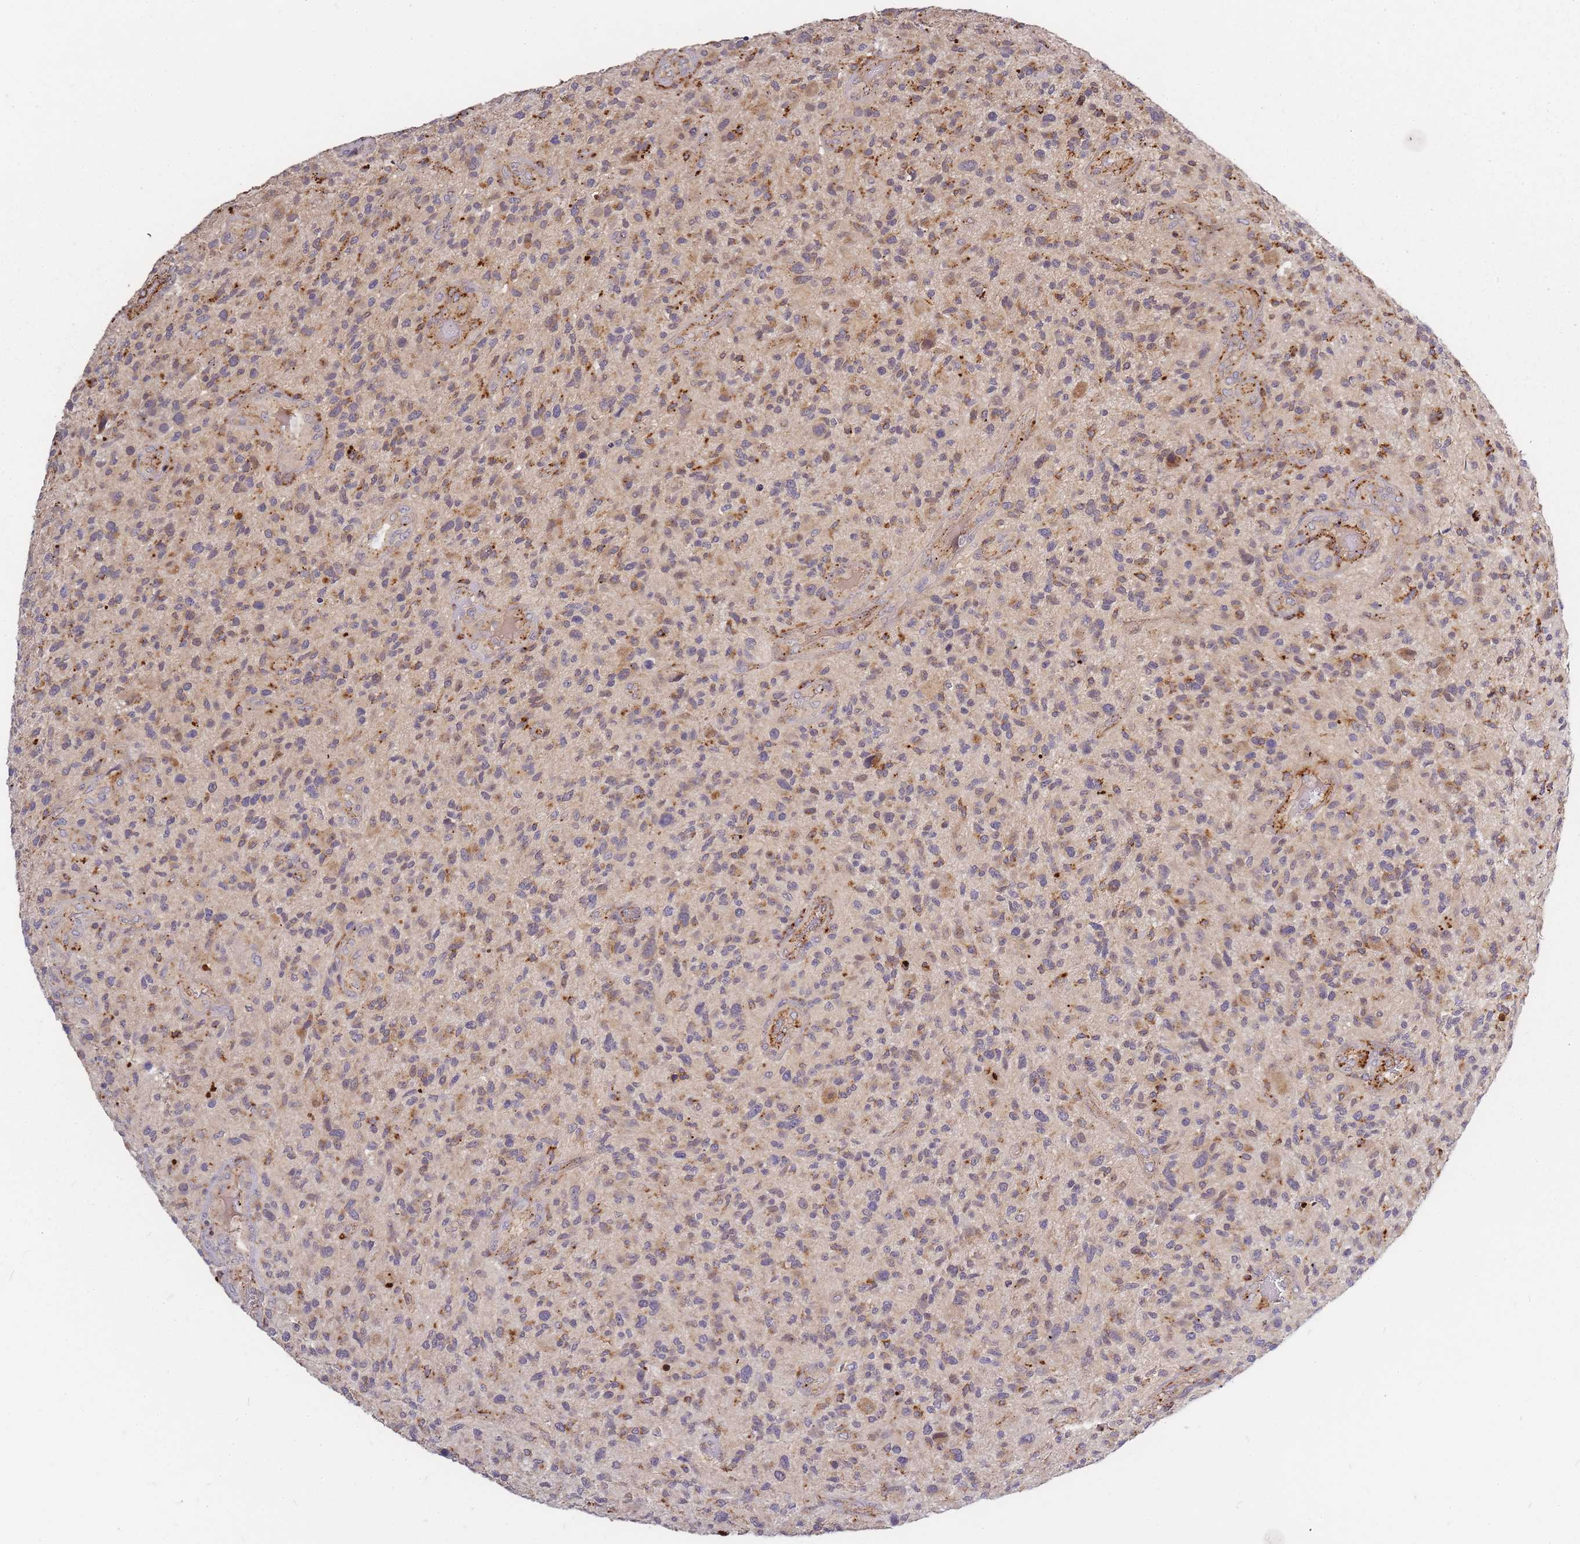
{"staining": {"intensity": "weak", "quantity": ">75%", "location": "cytoplasmic/membranous"}, "tissue": "glioma", "cell_type": "Tumor cells", "image_type": "cancer", "snomed": [{"axis": "morphology", "description": "Glioma, malignant, High grade"}, {"axis": "topography", "description": "Brain"}], "caption": "The image shows staining of malignant glioma (high-grade), revealing weak cytoplasmic/membranous protein expression (brown color) within tumor cells. (DAB (3,3'-diaminobenzidine) = brown stain, brightfield microscopy at high magnification).", "gene": "ATG5", "patient": {"sex": "male", "age": 47}}